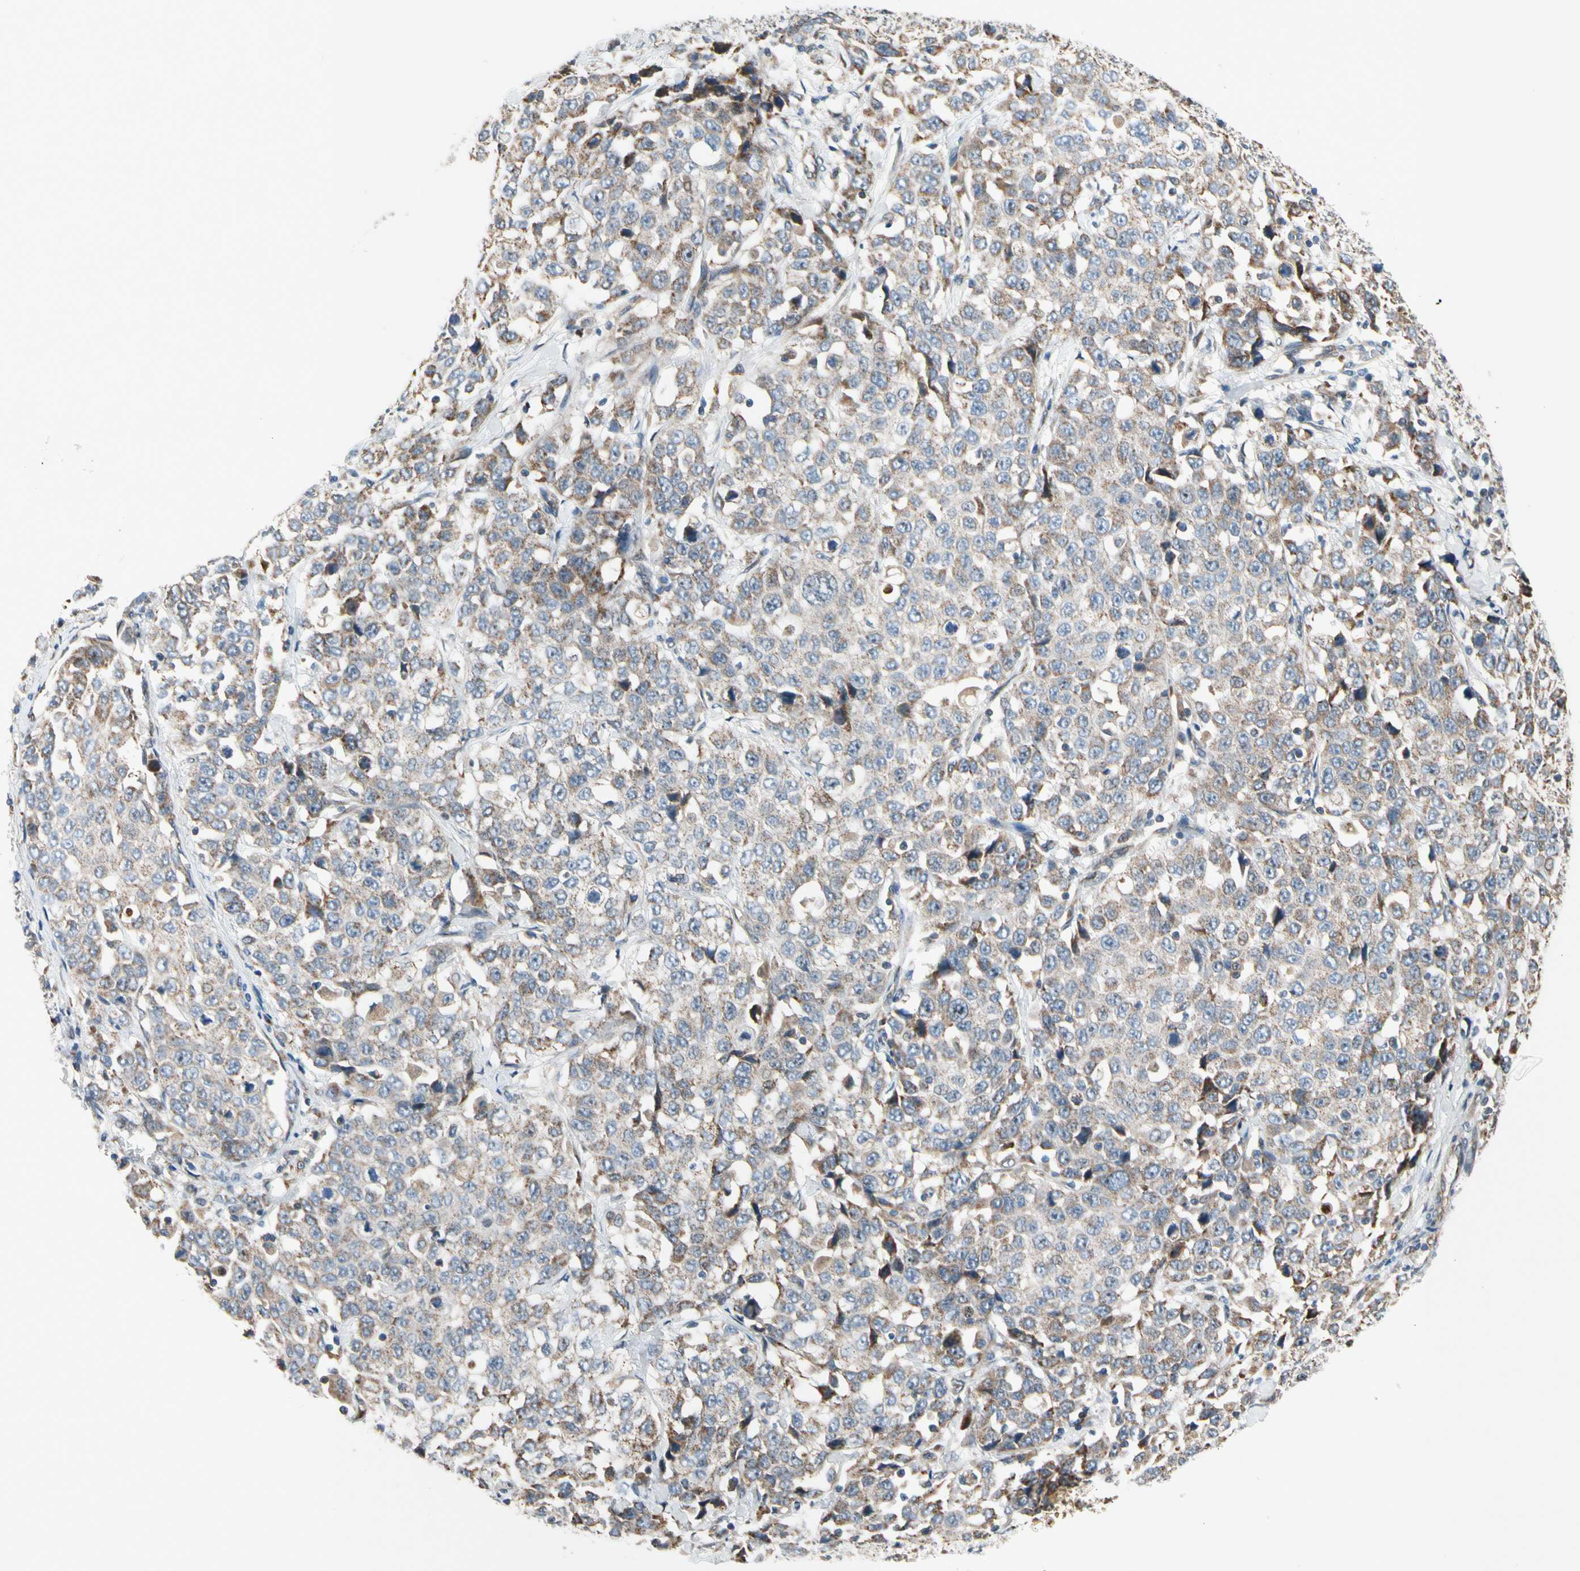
{"staining": {"intensity": "weak", "quantity": ">75%", "location": "cytoplasmic/membranous"}, "tissue": "stomach cancer", "cell_type": "Tumor cells", "image_type": "cancer", "snomed": [{"axis": "morphology", "description": "Normal tissue, NOS"}, {"axis": "morphology", "description": "Adenocarcinoma, NOS"}, {"axis": "topography", "description": "Stomach"}], "caption": "Tumor cells demonstrate low levels of weak cytoplasmic/membranous staining in about >75% of cells in human stomach cancer.", "gene": "NPHP3", "patient": {"sex": "male", "age": 48}}